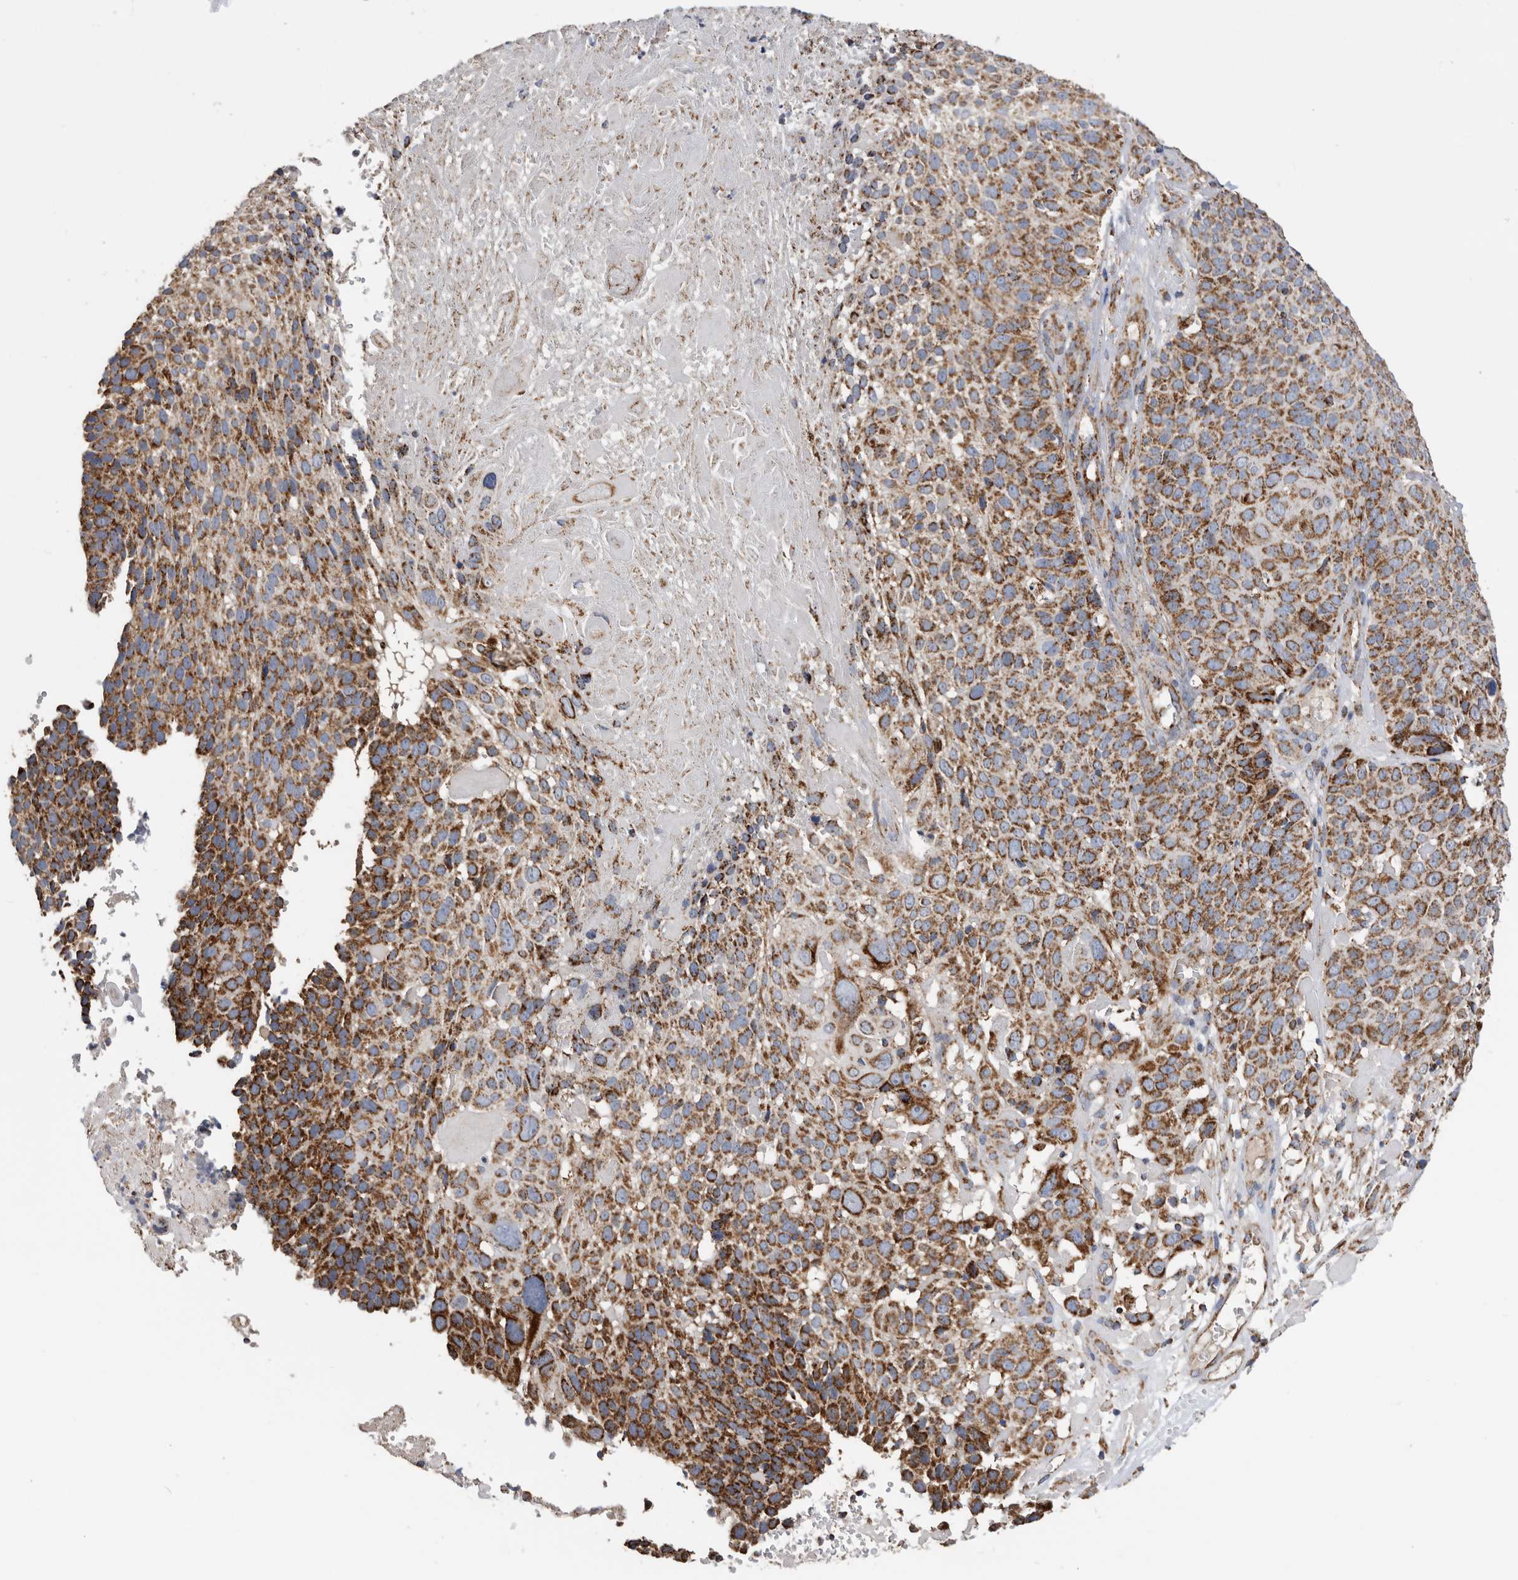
{"staining": {"intensity": "strong", "quantity": ">75%", "location": "cytoplasmic/membranous"}, "tissue": "cervical cancer", "cell_type": "Tumor cells", "image_type": "cancer", "snomed": [{"axis": "morphology", "description": "Squamous cell carcinoma, NOS"}, {"axis": "topography", "description": "Cervix"}], "caption": "Squamous cell carcinoma (cervical) stained with immunohistochemistry reveals strong cytoplasmic/membranous staining in about >75% of tumor cells.", "gene": "WFDC1", "patient": {"sex": "female", "age": 74}}